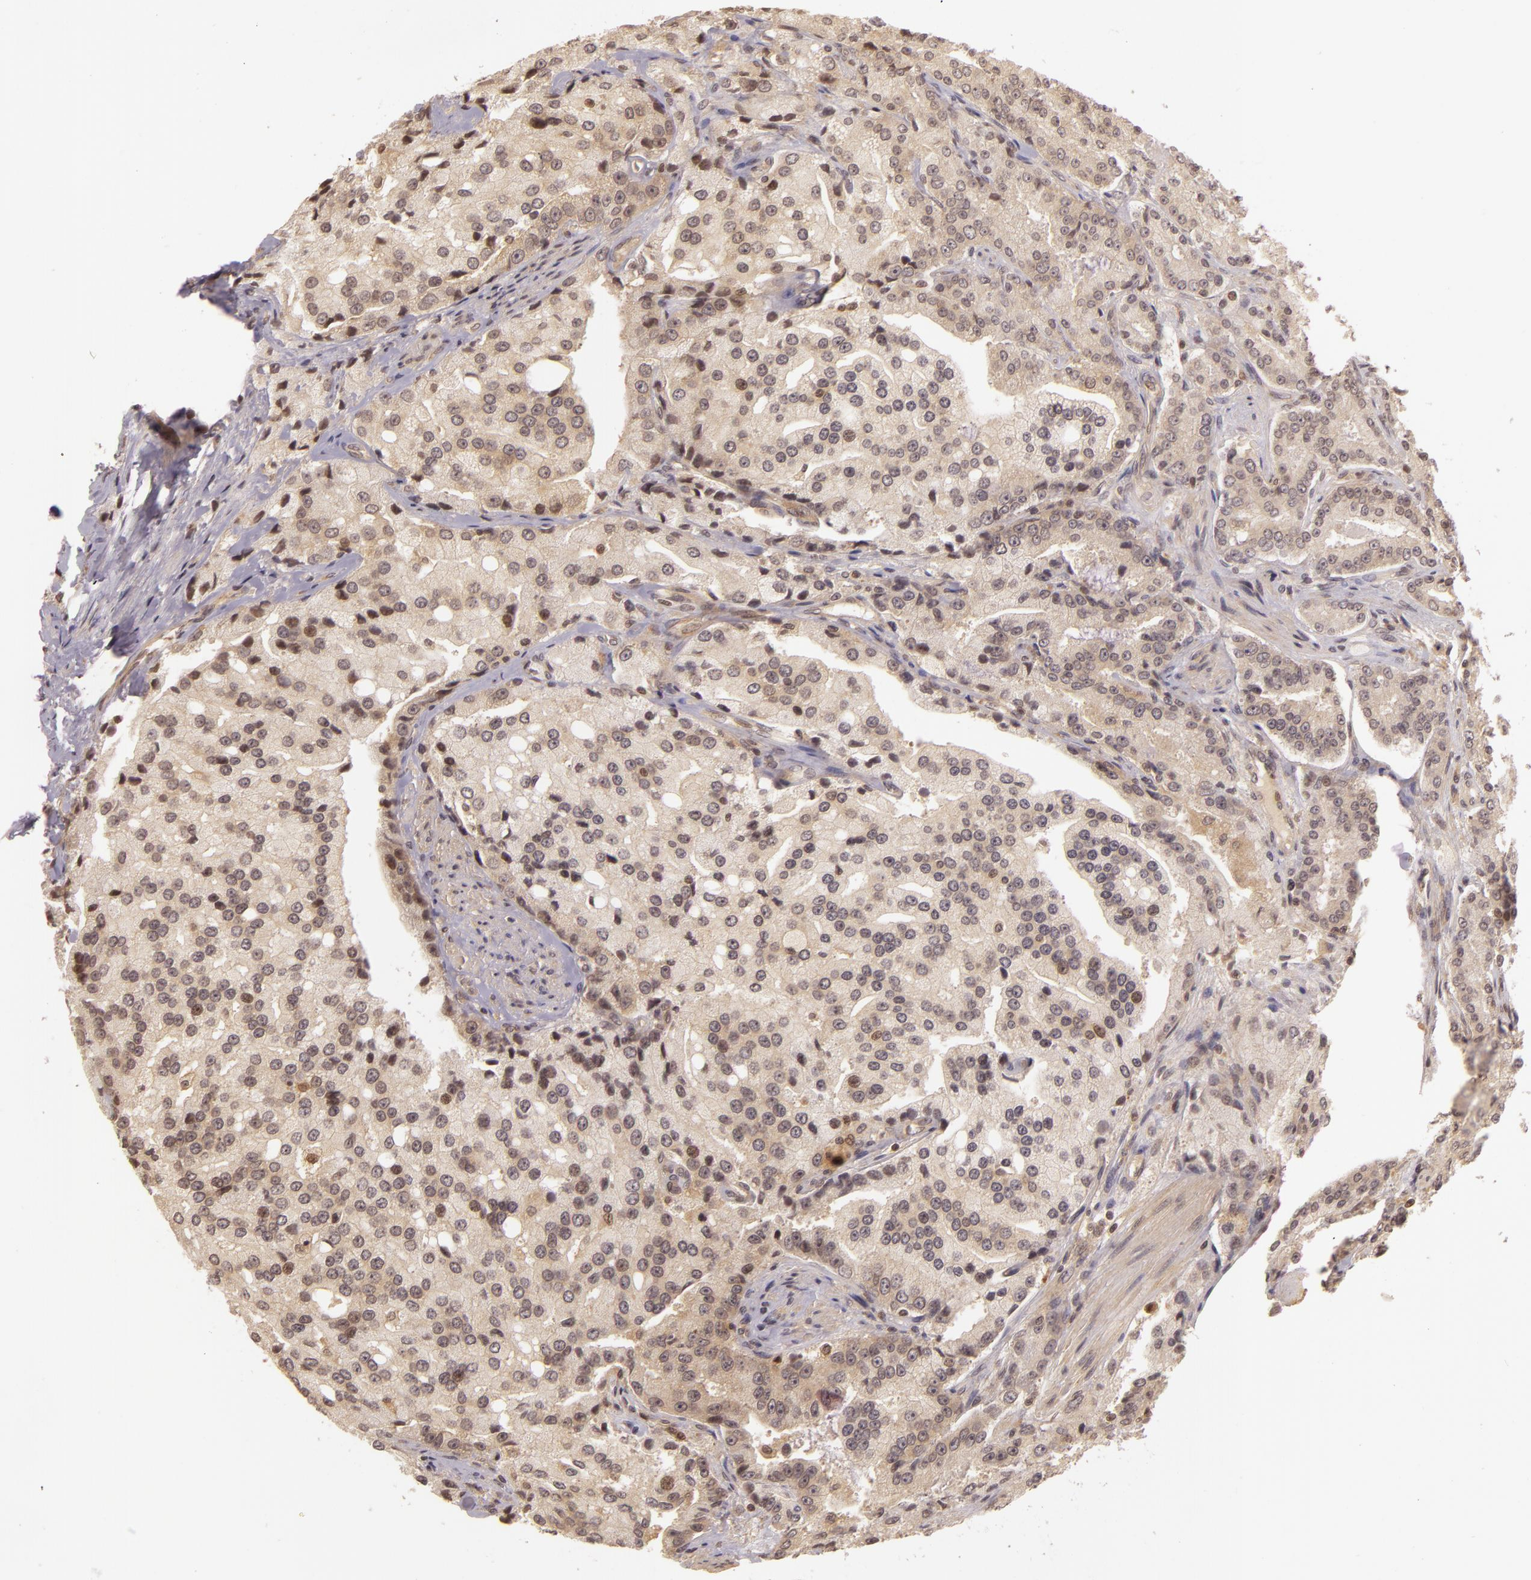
{"staining": {"intensity": "weak", "quantity": ">75%", "location": "cytoplasmic/membranous"}, "tissue": "prostate cancer", "cell_type": "Tumor cells", "image_type": "cancer", "snomed": [{"axis": "morphology", "description": "Adenocarcinoma, Medium grade"}, {"axis": "topography", "description": "Prostate"}], "caption": "Brown immunohistochemical staining in prostate cancer (medium-grade adenocarcinoma) reveals weak cytoplasmic/membranous expression in about >75% of tumor cells.", "gene": "TXNRD2", "patient": {"sex": "male", "age": 72}}